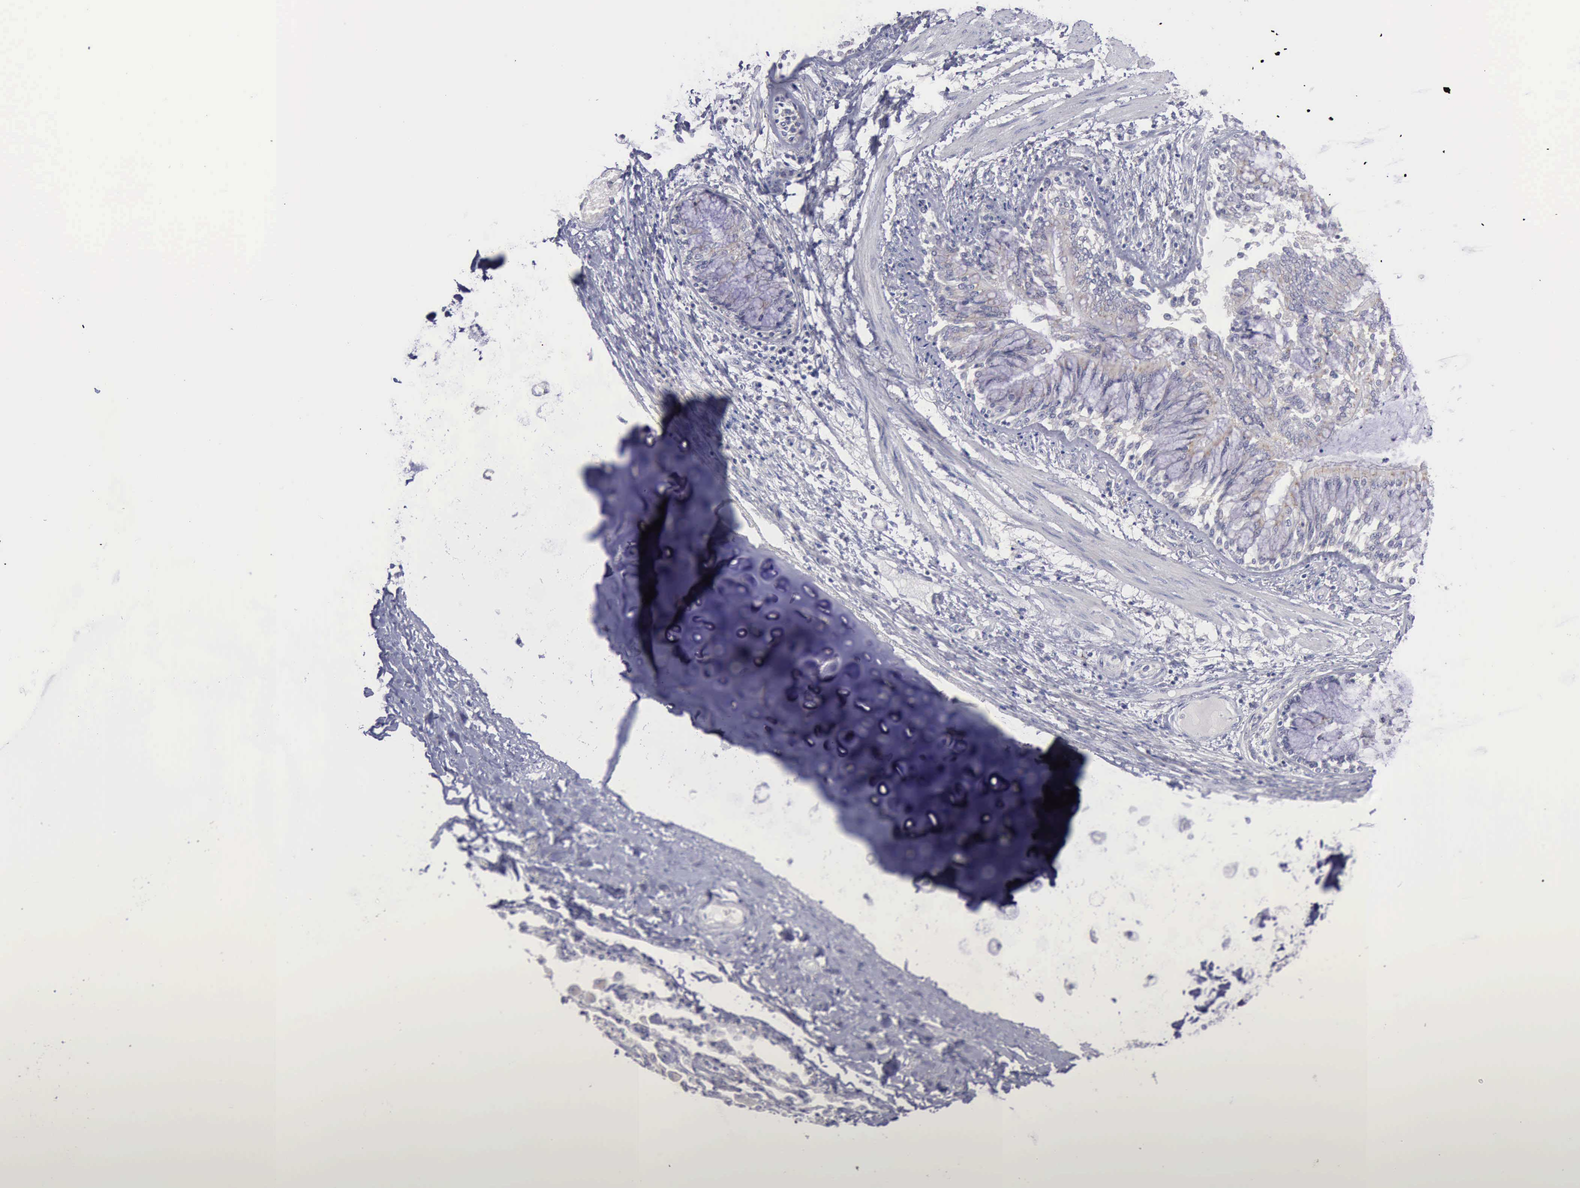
{"staining": {"intensity": "negative", "quantity": "none", "location": "none"}, "tissue": "adipose tissue", "cell_type": "Adipocytes", "image_type": "normal", "snomed": [{"axis": "morphology", "description": "Normal tissue, NOS"}, {"axis": "morphology", "description": "Adenocarcinoma, NOS"}, {"axis": "topography", "description": "Cartilage tissue"}, {"axis": "topography", "description": "Lung"}], "caption": "Immunohistochemistry of normal human adipose tissue exhibits no staining in adipocytes. (Stains: DAB (3,3'-diaminobenzidine) IHC with hematoxylin counter stain, Microscopy: brightfield microscopy at high magnification).", "gene": "SATB2", "patient": {"sex": "female", "age": 67}}